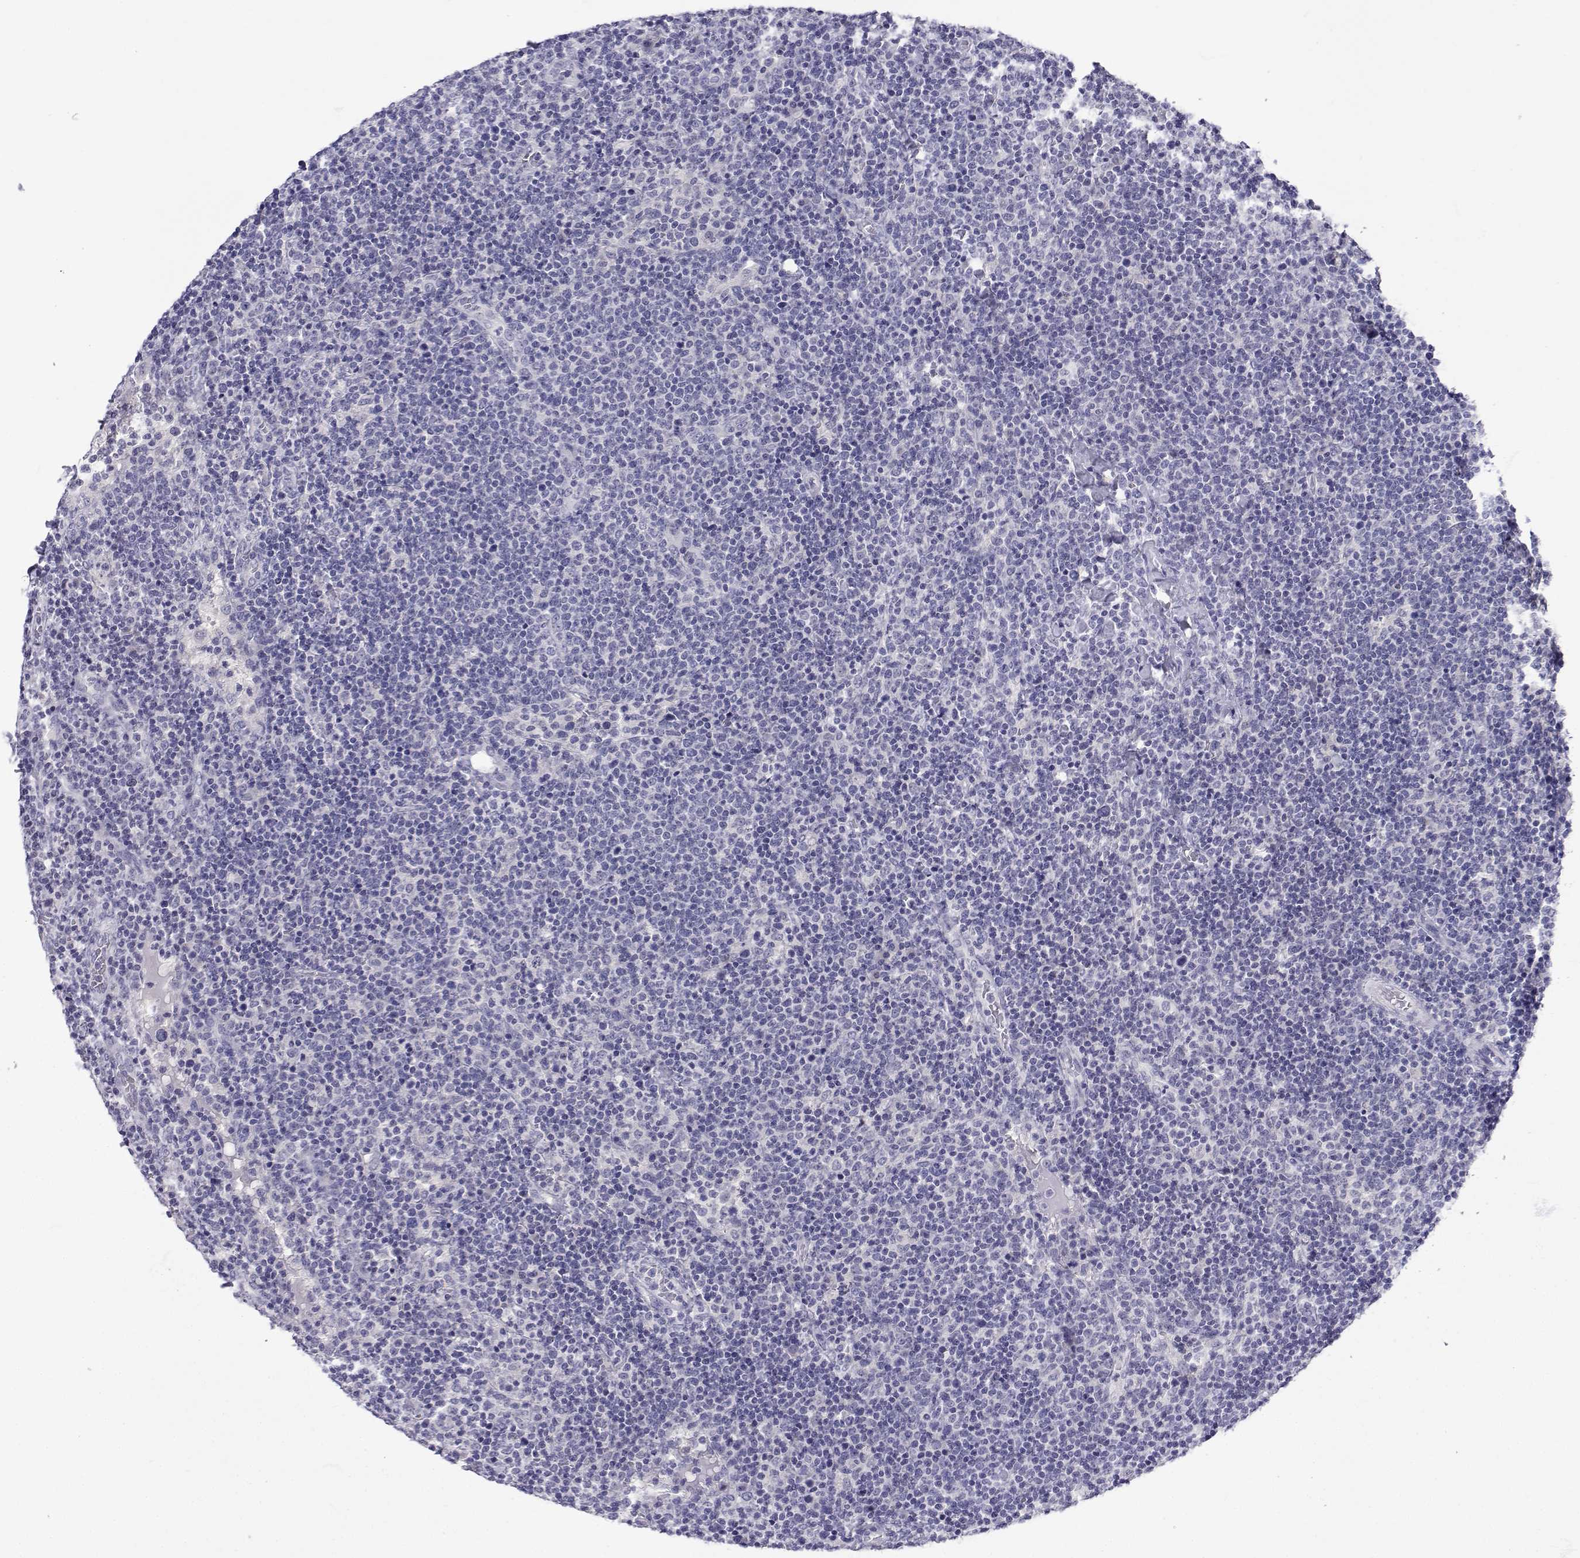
{"staining": {"intensity": "negative", "quantity": "none", "location": "none"}, "tissue": "lymphoma", "cell_type": "Tumor cells", "image_type": "cancer", "snomed": [{"axis": "morphology", "description": "Malignant lymphoma, non-Hodgkin's type, High grade"}, {"axis": "topography", "description": "Lymph node"}], "caption": "DAB immunohistochemical staining of human lymphoma demonstrates no significant expression in tumor cells.", "gene": "SLC6A3", "patient": {"sex": "male", "age": 61}}